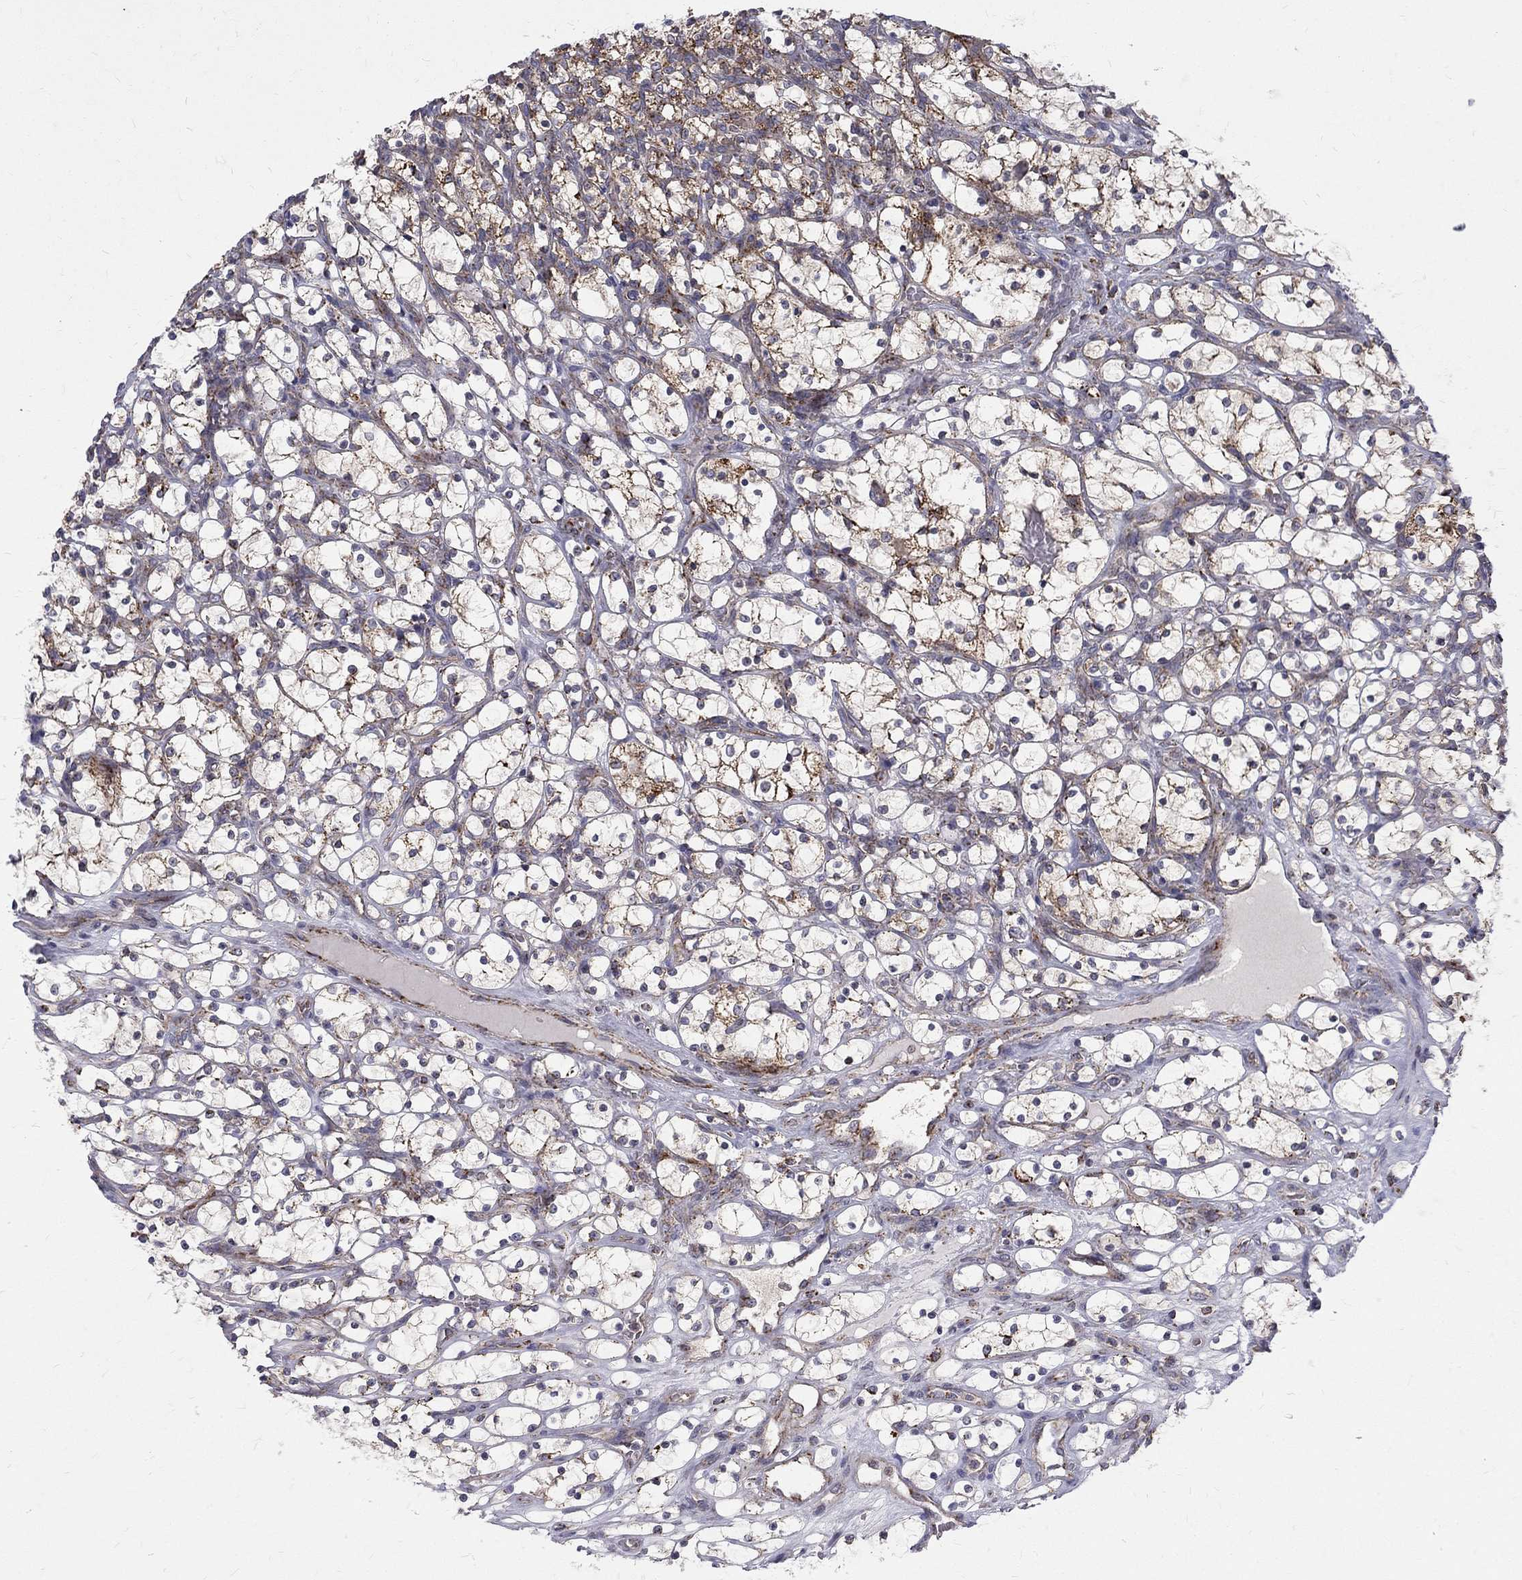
{"staining": {"intensity": "moderate", "quantity": "25%-75%", "location": "cytoplasmic/membranous"}, "tissue": "renal cancer", "cell_type": "Tumor cells", "image_type": "cancer", "snomed": [{"axis": "morphology", "description": "Adenocarcinoma, NOS"}, {"axis": "topography", "description": "Kidney"}], "caption": "Immunohistochemical staining of renal adenocarcinoma exhibits medium levels of moderate cytoplasmic/membranous staining in approximately 25%-75% of tumor cells. The staining is performed using DAB (3,3'-diaminobenzidine) brown chromogen to label protein expression. The nuclei are counter-stained blue using hematoxylin.", "gene": "ALDH1B1", "patient": {"sex": "female", "age": 69}}